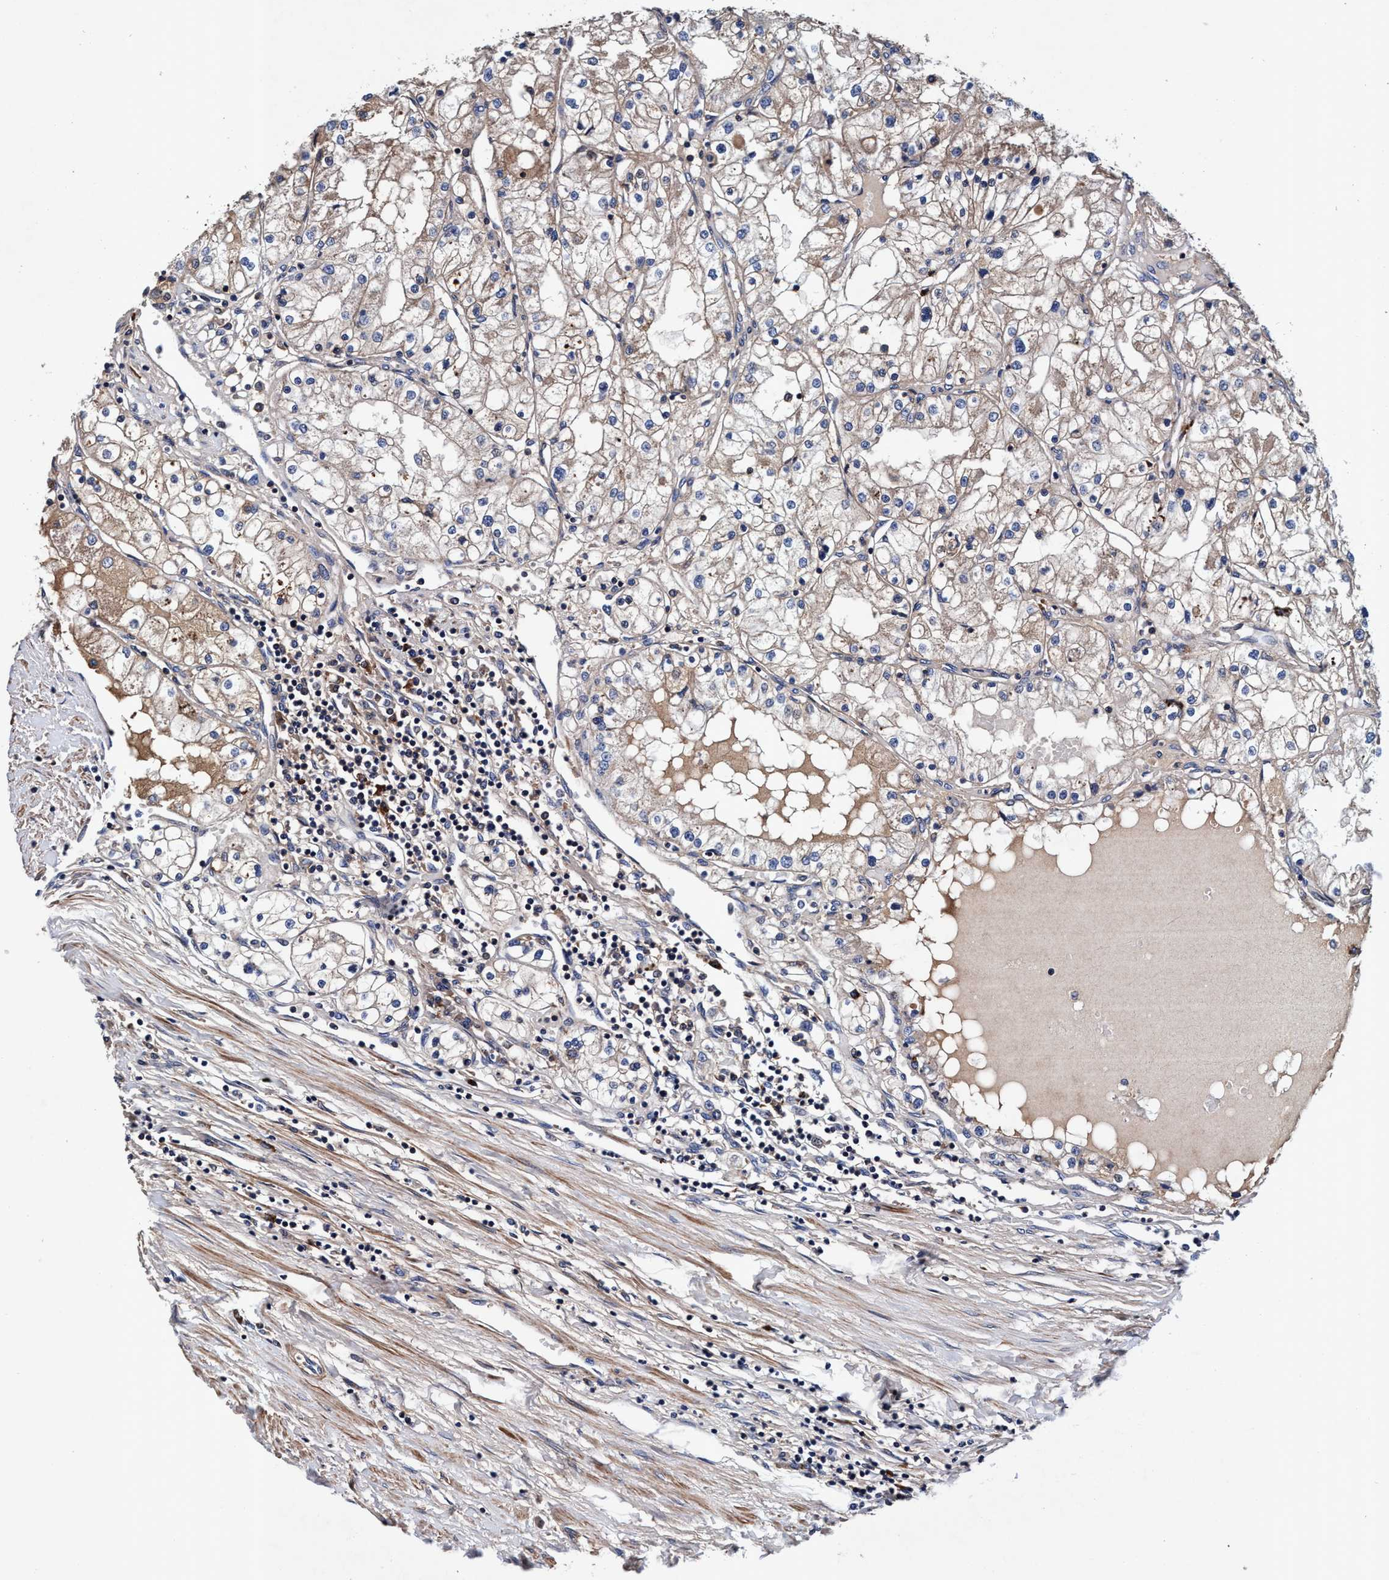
{"staining": {"intensity": "weak", "quantity": "25%-75%", "location": "cytoplasmic/membranous"}, "tissue": "renal cancer", "cell_type": "Tumor cells", "image_type": "cancer", "snomed": [{"axis": "morphology", "description": "Adenocarcinoma, NOS"}, {"axis": "topography", "description": "Kidney"}], "caption": "Tumor cells reveal weak cytoplasmic/membranous expression in approximately 25%-75% of cells in renal cancer (adenocarcinoma).", "gene": "RNF208", "patient": {"sex": "male", "age": 68}}